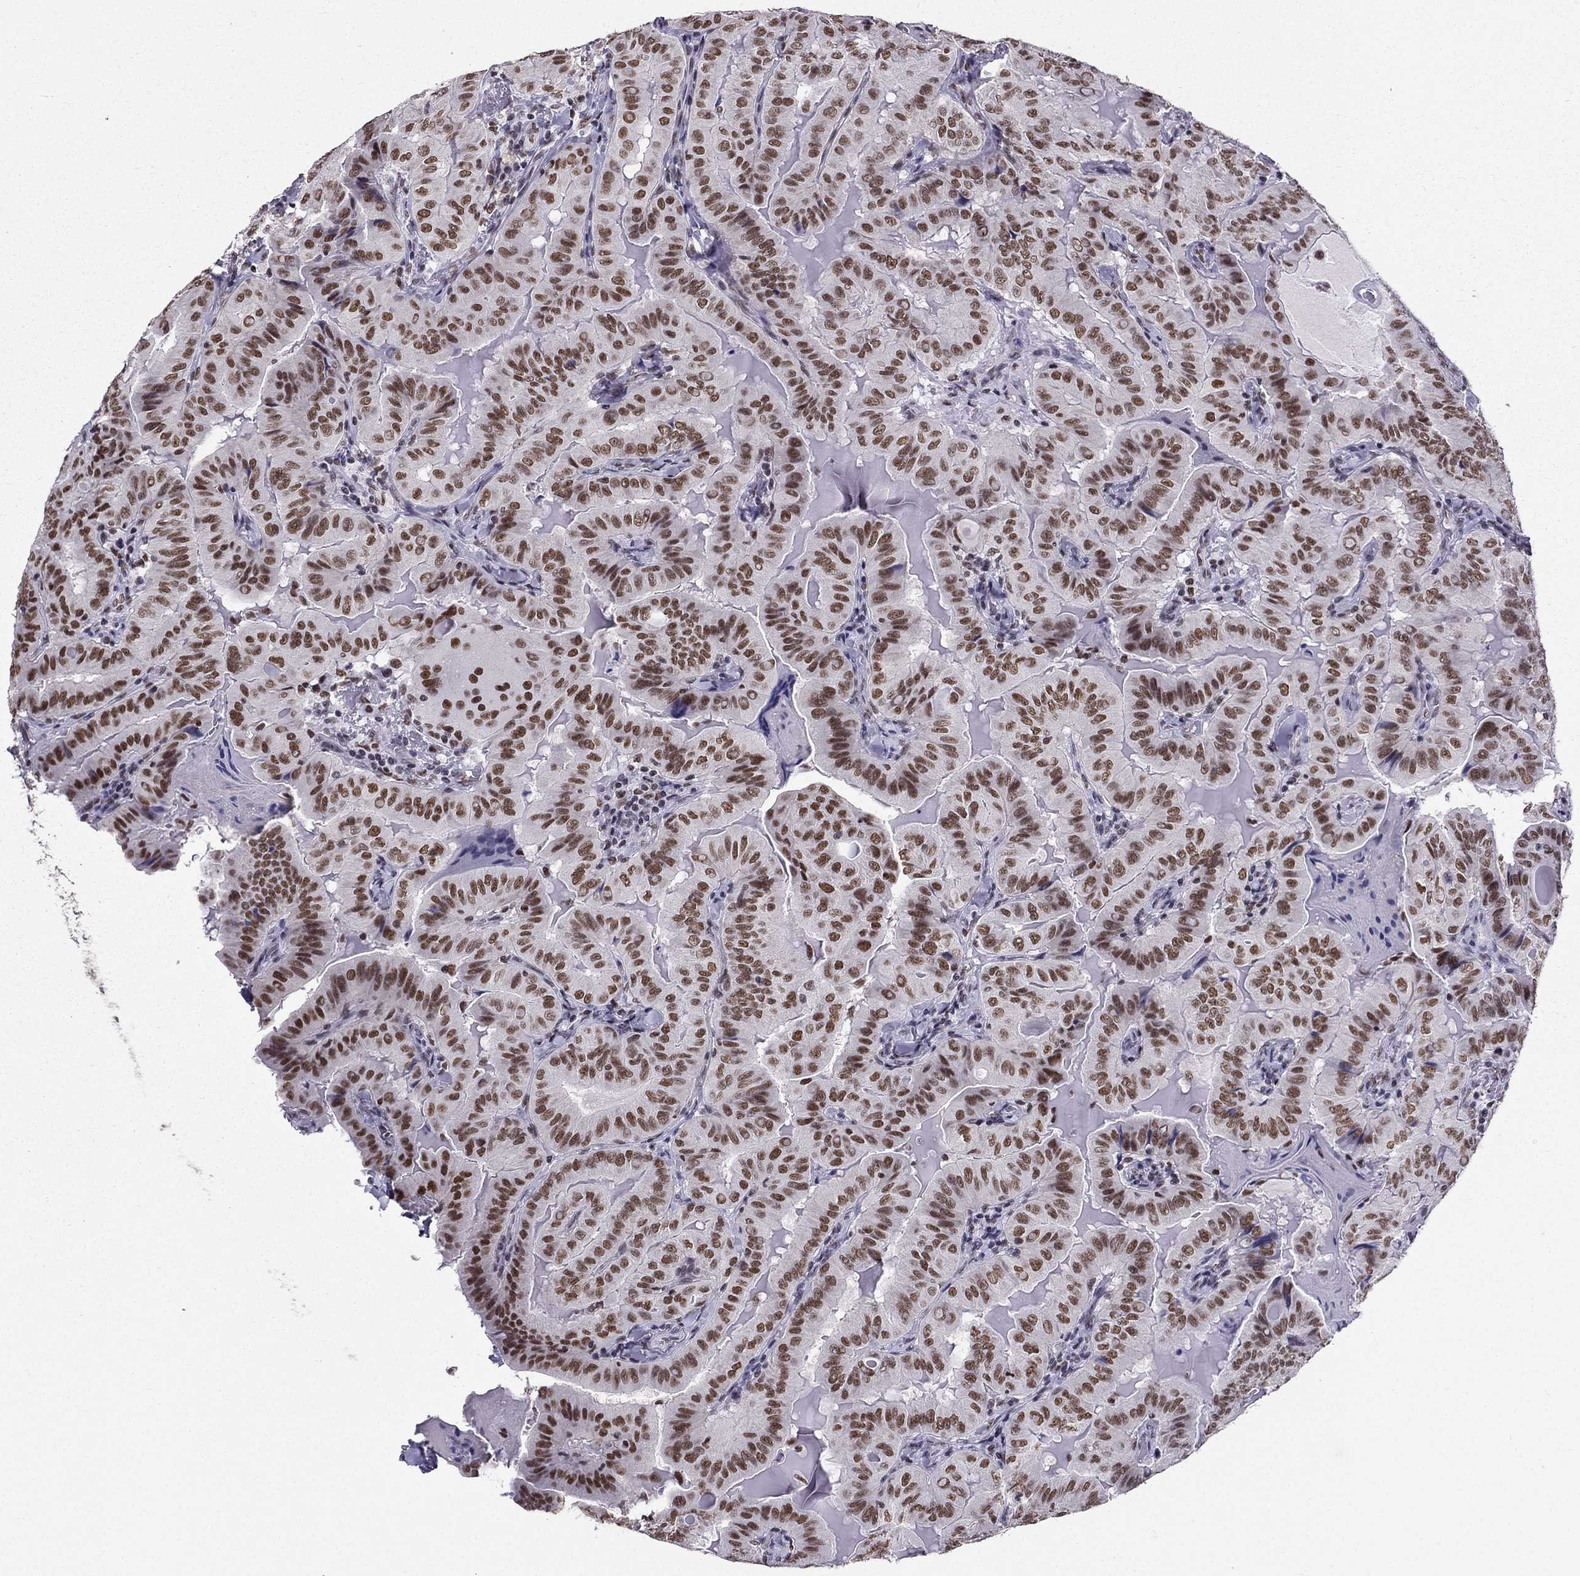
{"staining": {"intensity": "moderate", "quantity": ">75%", "location": "nuclear"}, "tissue": "thyroid cancer", "cell_type": "Tumor cells", "image_type": "cancer", "snomed": [{"axis": "morphology", "description": "Papillary adenocarcinoma, NOS"}, {"axis": "topography", "description": "Thyroid gland"}], "caption": "Brown immunohistochemical staining in papillary adenocarcinoma (thyroid) displays moderate nuclear positivity in approximately >75% of tumor cells. Using DAB (3,3'-diaminobenzidine) (brown) and hematoxylin (blue) stains, captured at high magnification using brightfield microscopy.", "gene": "ZNF420", "patient": {"sex": "female", "age": 68}}